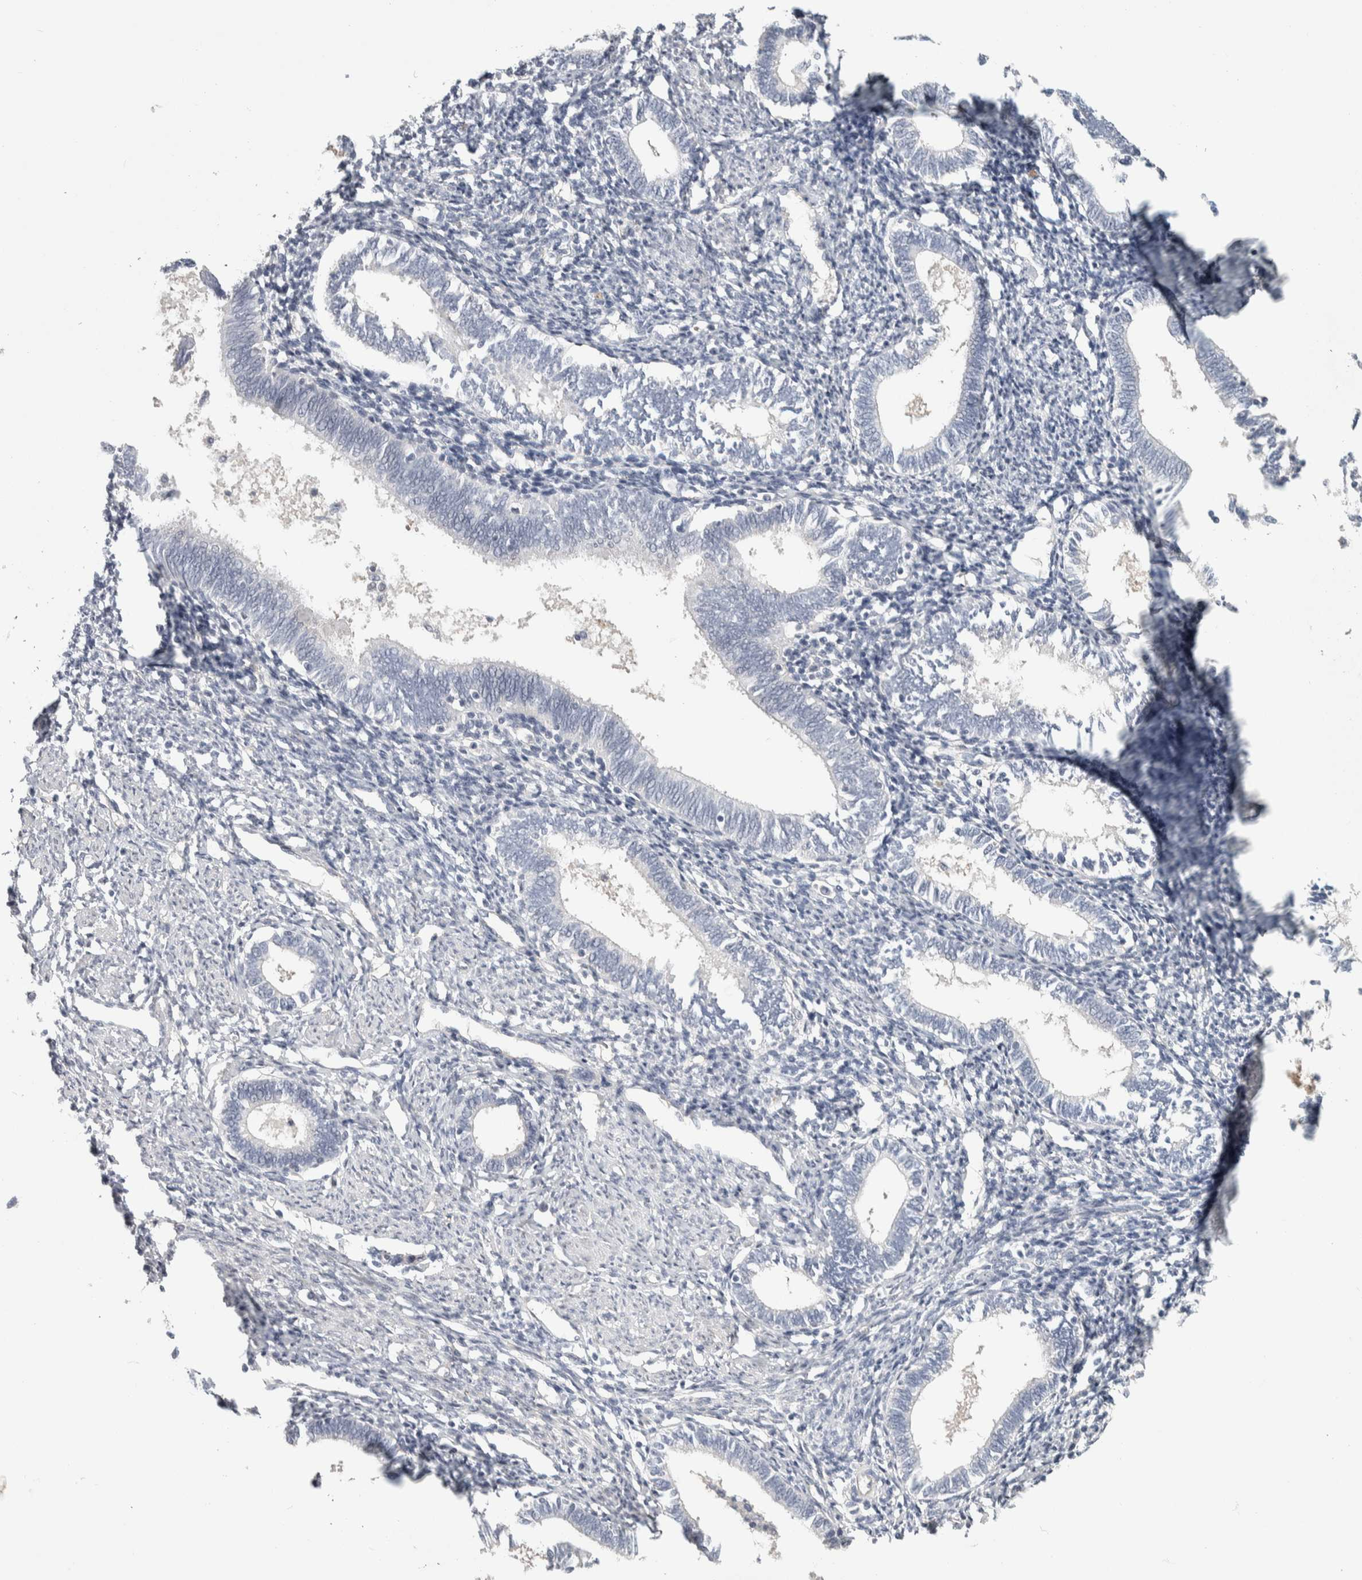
{"staining": {"intensity": "negative", "quantity": "none", "location": "none"}, "tissue": "endometrium", "cell_type": "Cells in endometrial stroma", "image_type": "normal", "snomed": [{"axis": "morphology", "description": "Normal tissue, NOS"}, {"axis": "topography", "description": "Endometrium"}], "caption": "DAB immunohistochemical staining of unremarkable human endometrium reveals no significant positivity in cells in endometrial stroma.", "gene": "ZNF862", "patient": {"sex": "female", "age": 41}}